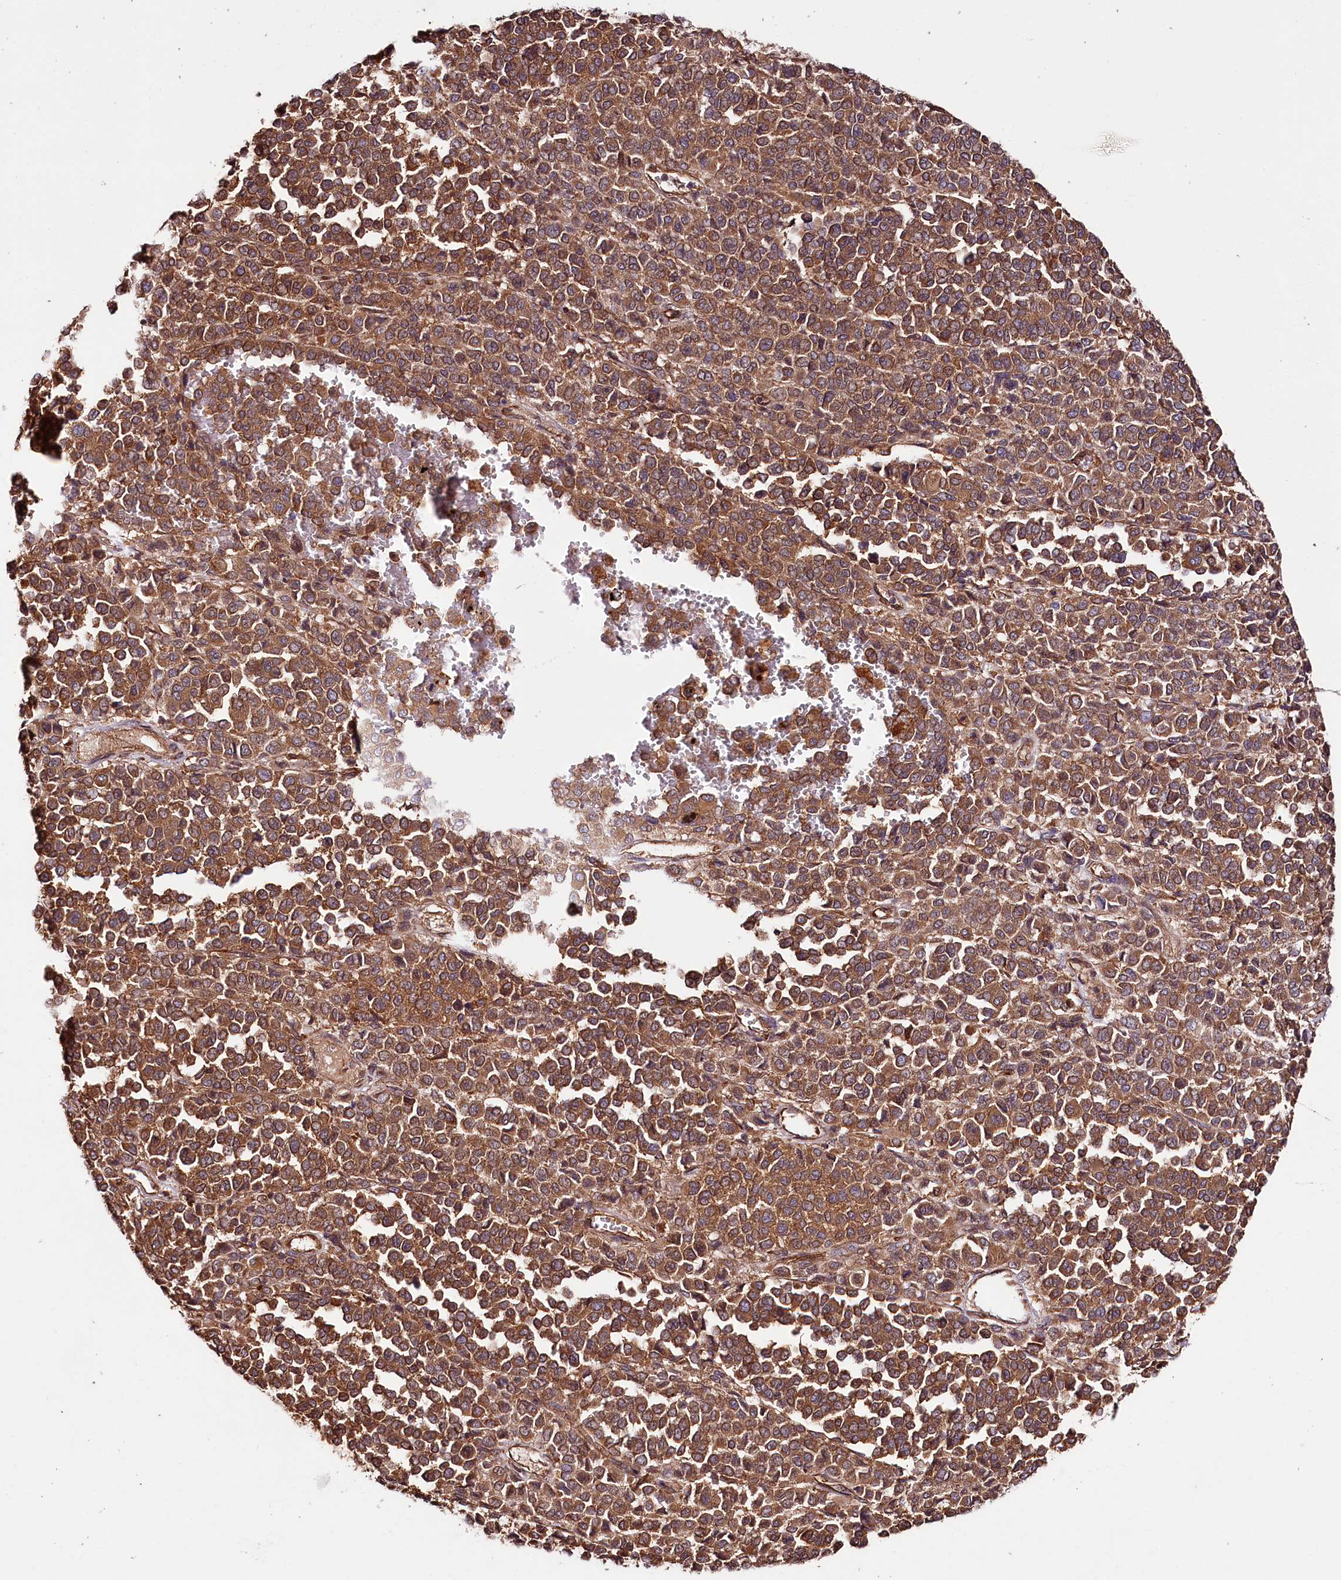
{"staining": {"intensity": "moderate", "quantity": ">75%", "location": "cytoplasmic/membranous"}, "tissue": "melanoma", "cell_type": "Tumor cells", "image_type": "cancer", "snomed": [{"axis": "morphology", "description": "Malignant melanoma, Metastatic site"}, {"axis": "topography", "description": "Pancreas"}], "caption": "Tumor cells exhibit moderate cytoplasmic/membranous positivity in approximately >75% of cells in melanoma.", "gene": "CEP295", "patient": {"sex": "female", "age": 30}}